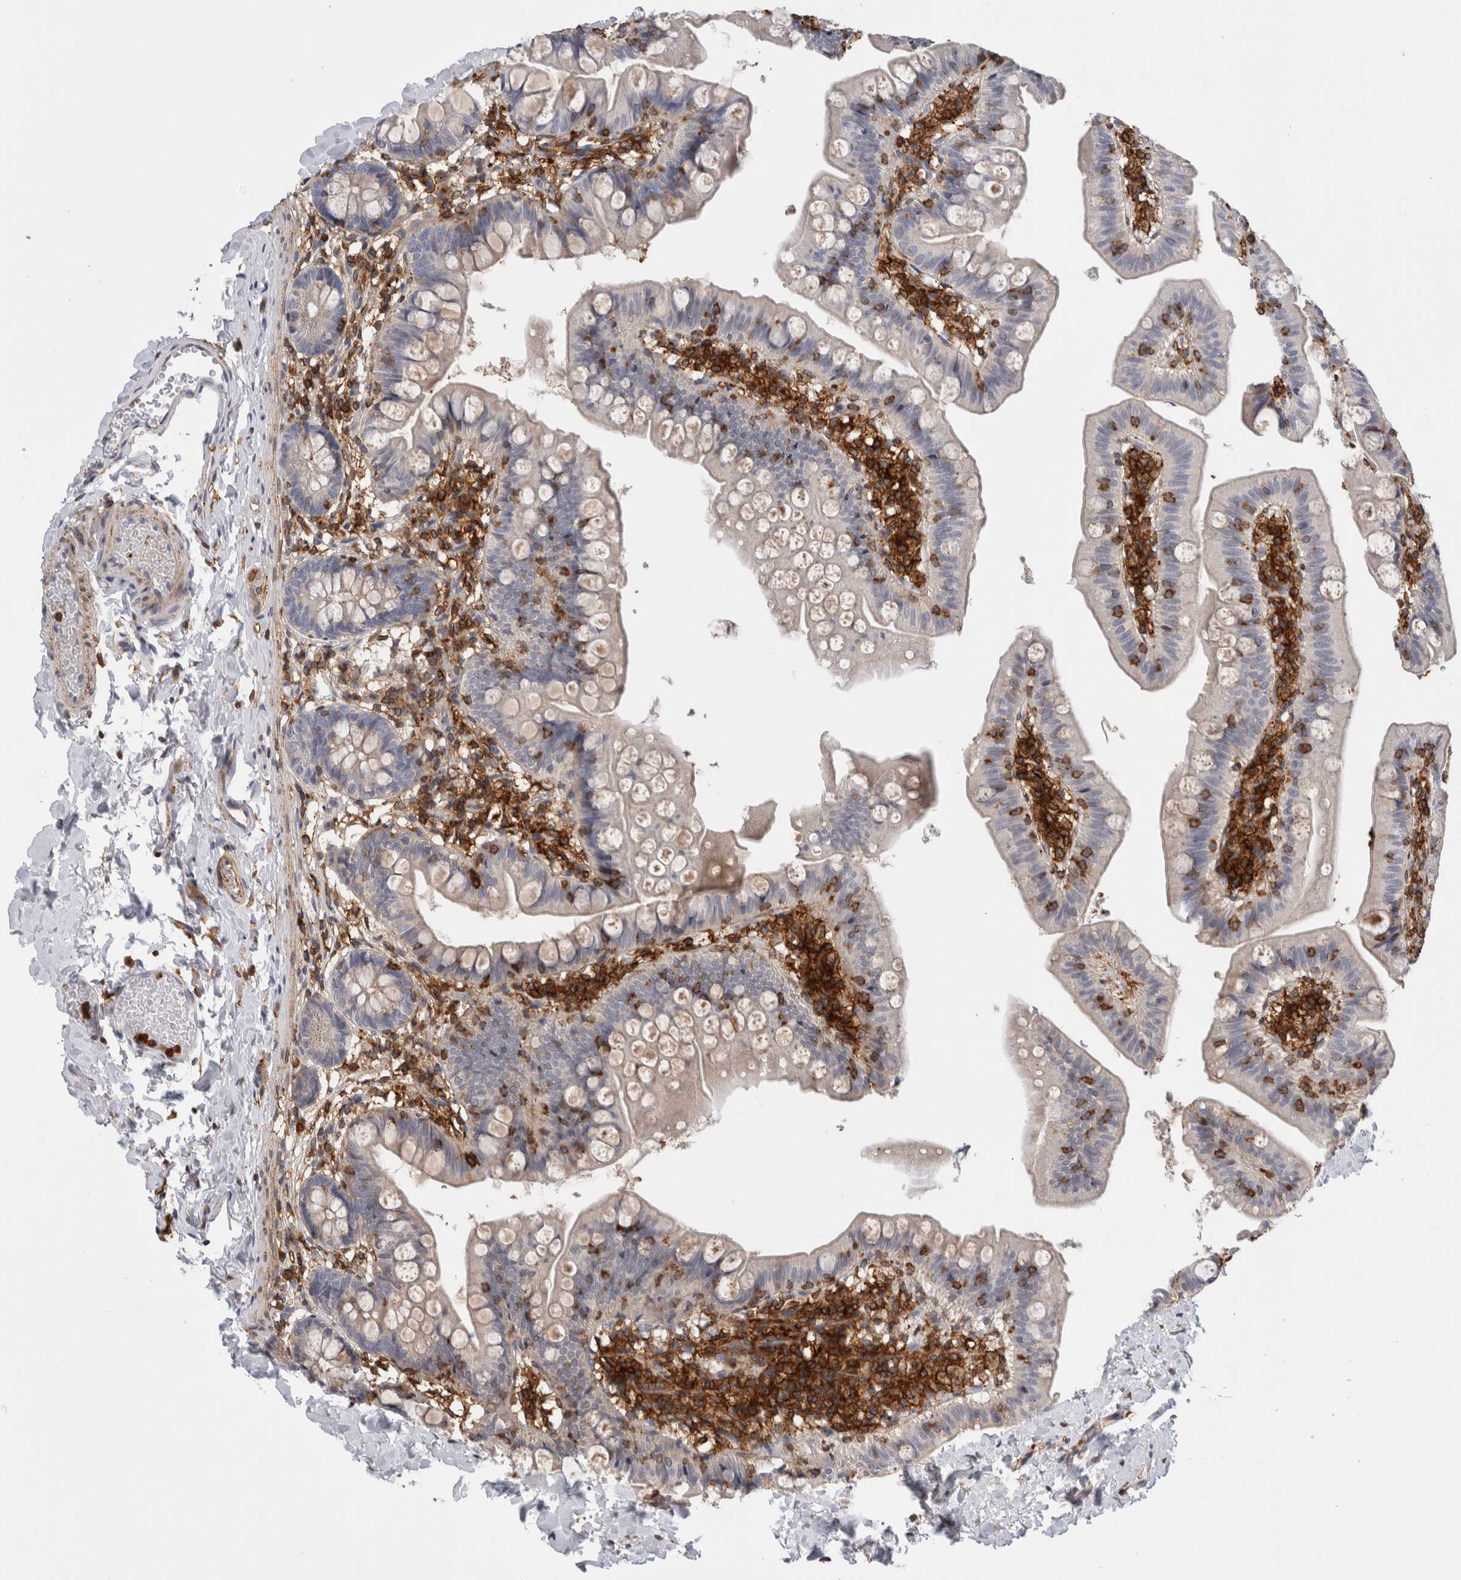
{"staining": {"intensity": "weak", "quantity": "<25%", "location": "cytoplasmic/membranous"}, "tissue": "small intestine", "cell_type": "Glandular cells", "image_type": "normal", "snomed": [{"axis": "morphology", "description": "Normal tissue, NOS"}, {"axis": "topography", "description": "Small intestine"}], "caption": "Small intestine was stained to show a protein in brown. There is no significant positivity in glandular cells. (DAB IHC visualized using brightfield microscopy, high magnification).", "gene": "CCDC88B", "patient": {"sex": "male", "age": 7}}